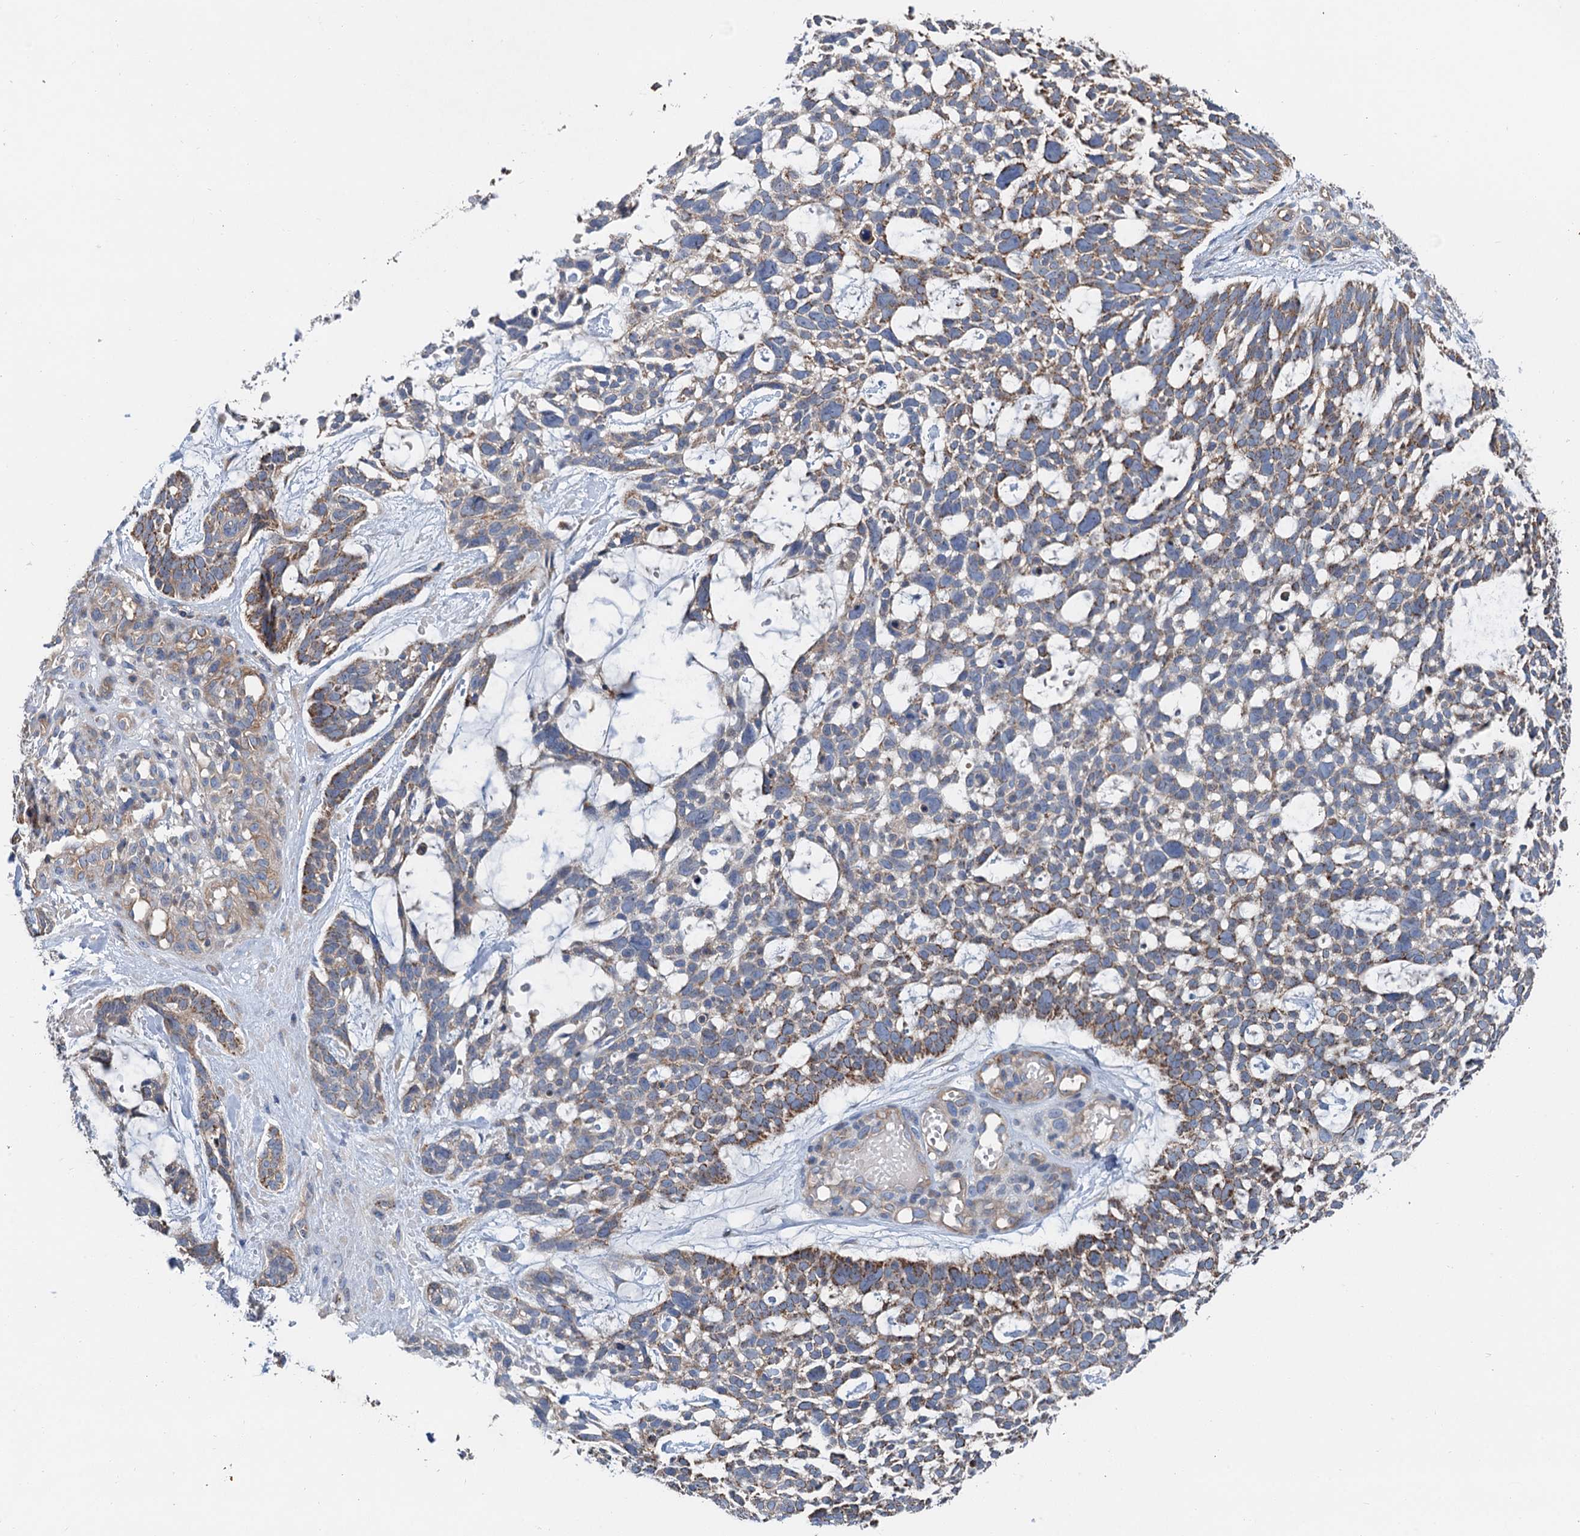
{"staining": {"intensity": "moderate", "quantity": "25%-75%", "location": "cytoplasmic/membranous"}, "tissue": "skin cancer", "cell_type": "Tumor cells", "image_type": "cancer", "snomed": [{"axis": "morphology", "description": "Basal cell carcinoma"}, {"axis": "topography", "description": "Skin"}], "caption": "Protein expression analysis of skin basal cell carcinoma displays moderate cytoplasmic/membranous staining in approximately 25%-75% of tumor cells. (DAB (3,3'-diaminobenzidine) = brown stain, brightfield microscopy at high magnification).", "gene": "ANKRD26", "patient": {"sex": "male", "age": 88}}